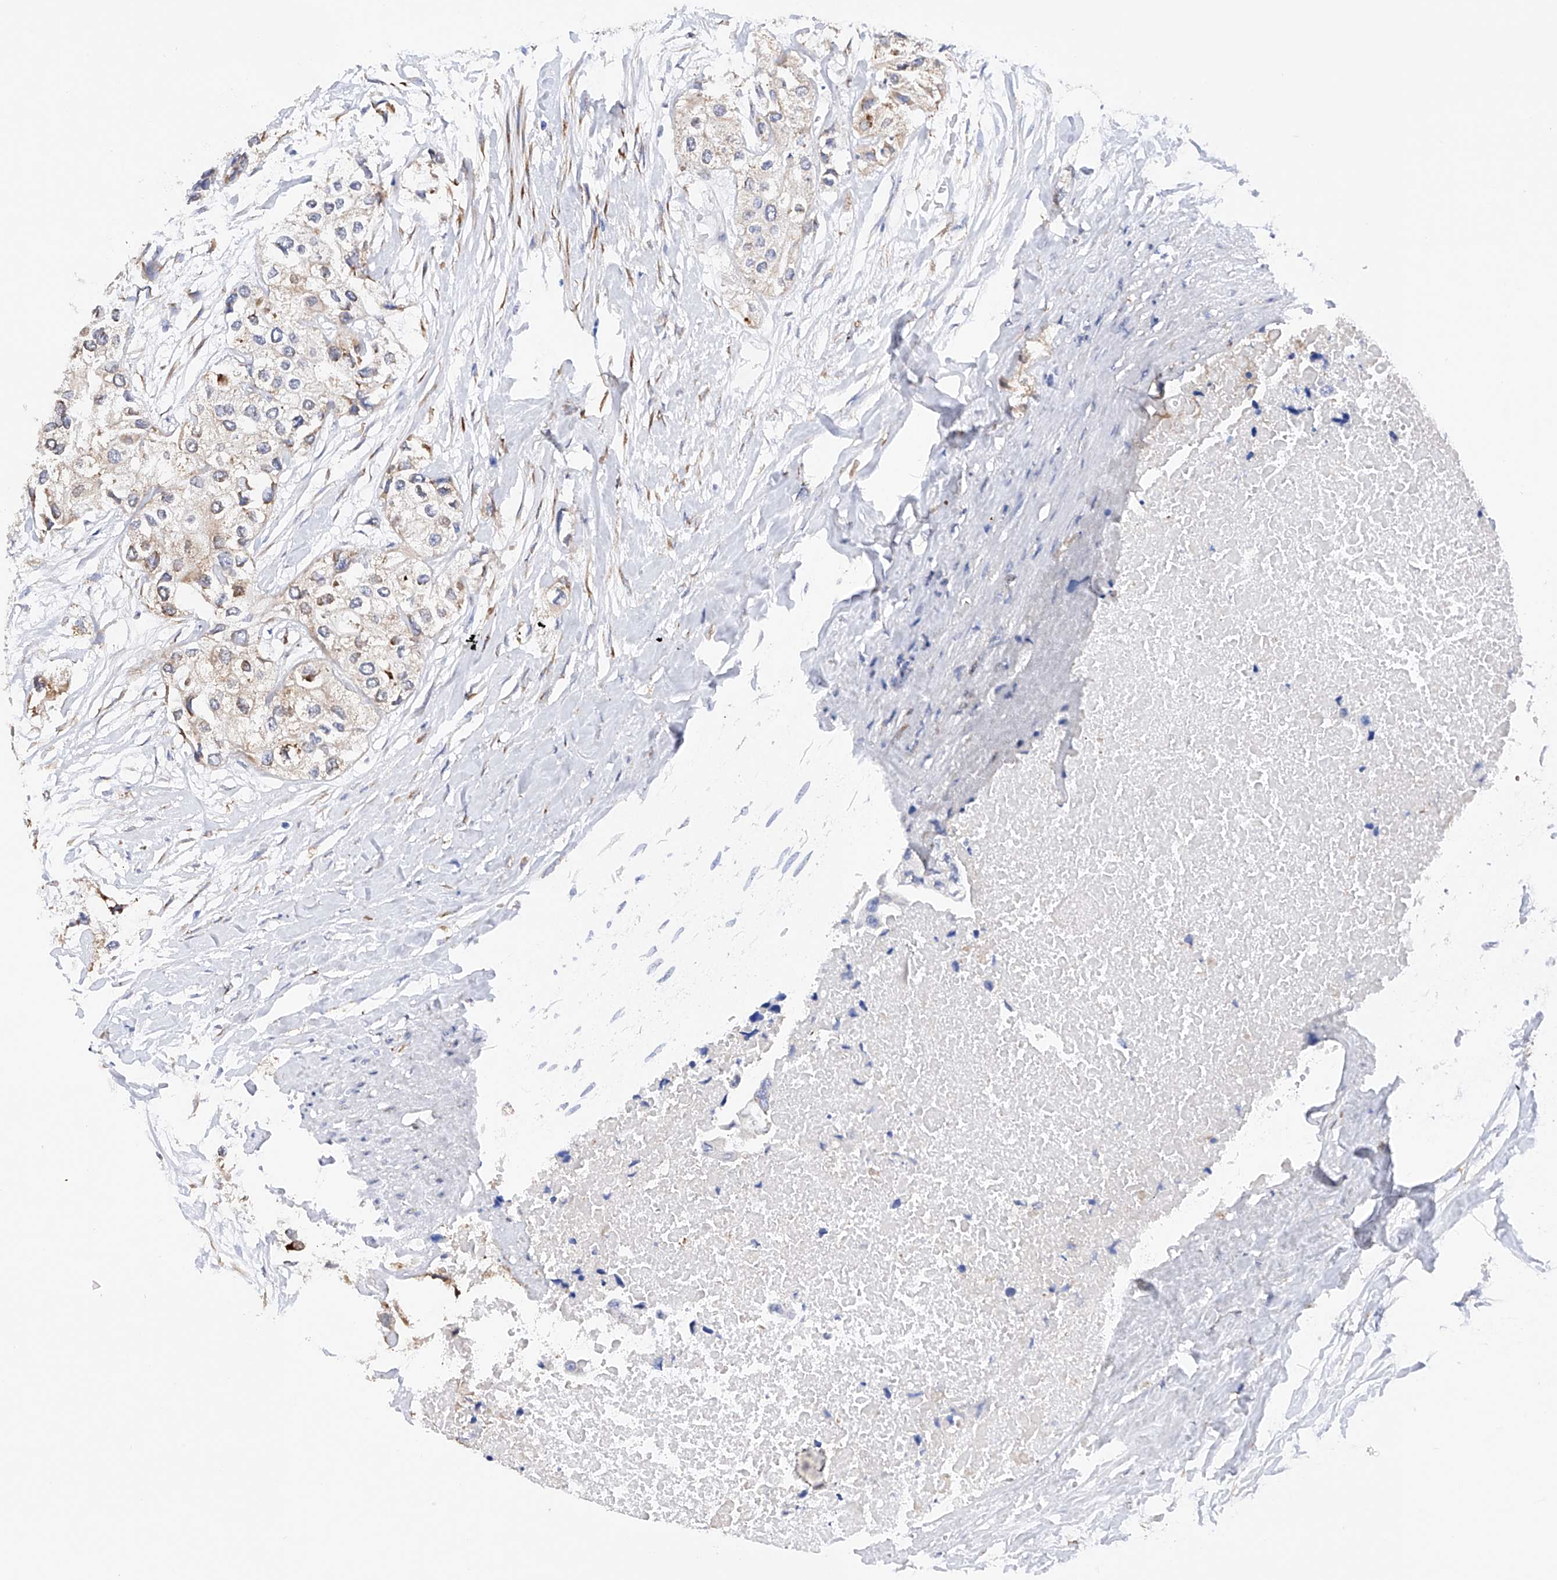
{"staining": {"intensity": "weak", "quantity": "<25%", "location": "cytoplasmic/membranous"}, "tissue": "urothelial cancer", "cell_type": "Tumor cells", "image_type": "cancer", "snomed": [{"axis": "morphology", "description": "Urothelial carcinoma, High grade"}, {"axis": "topography", "description": "Urinary bladder"}], "caption": "High power microscopy histopathology image of an IHC micrograph of urothelial cancer, revealing no significant positivity in tumor cells.", "gene": "PDIA5", "patient": {"sex": "male", "age": 64}}